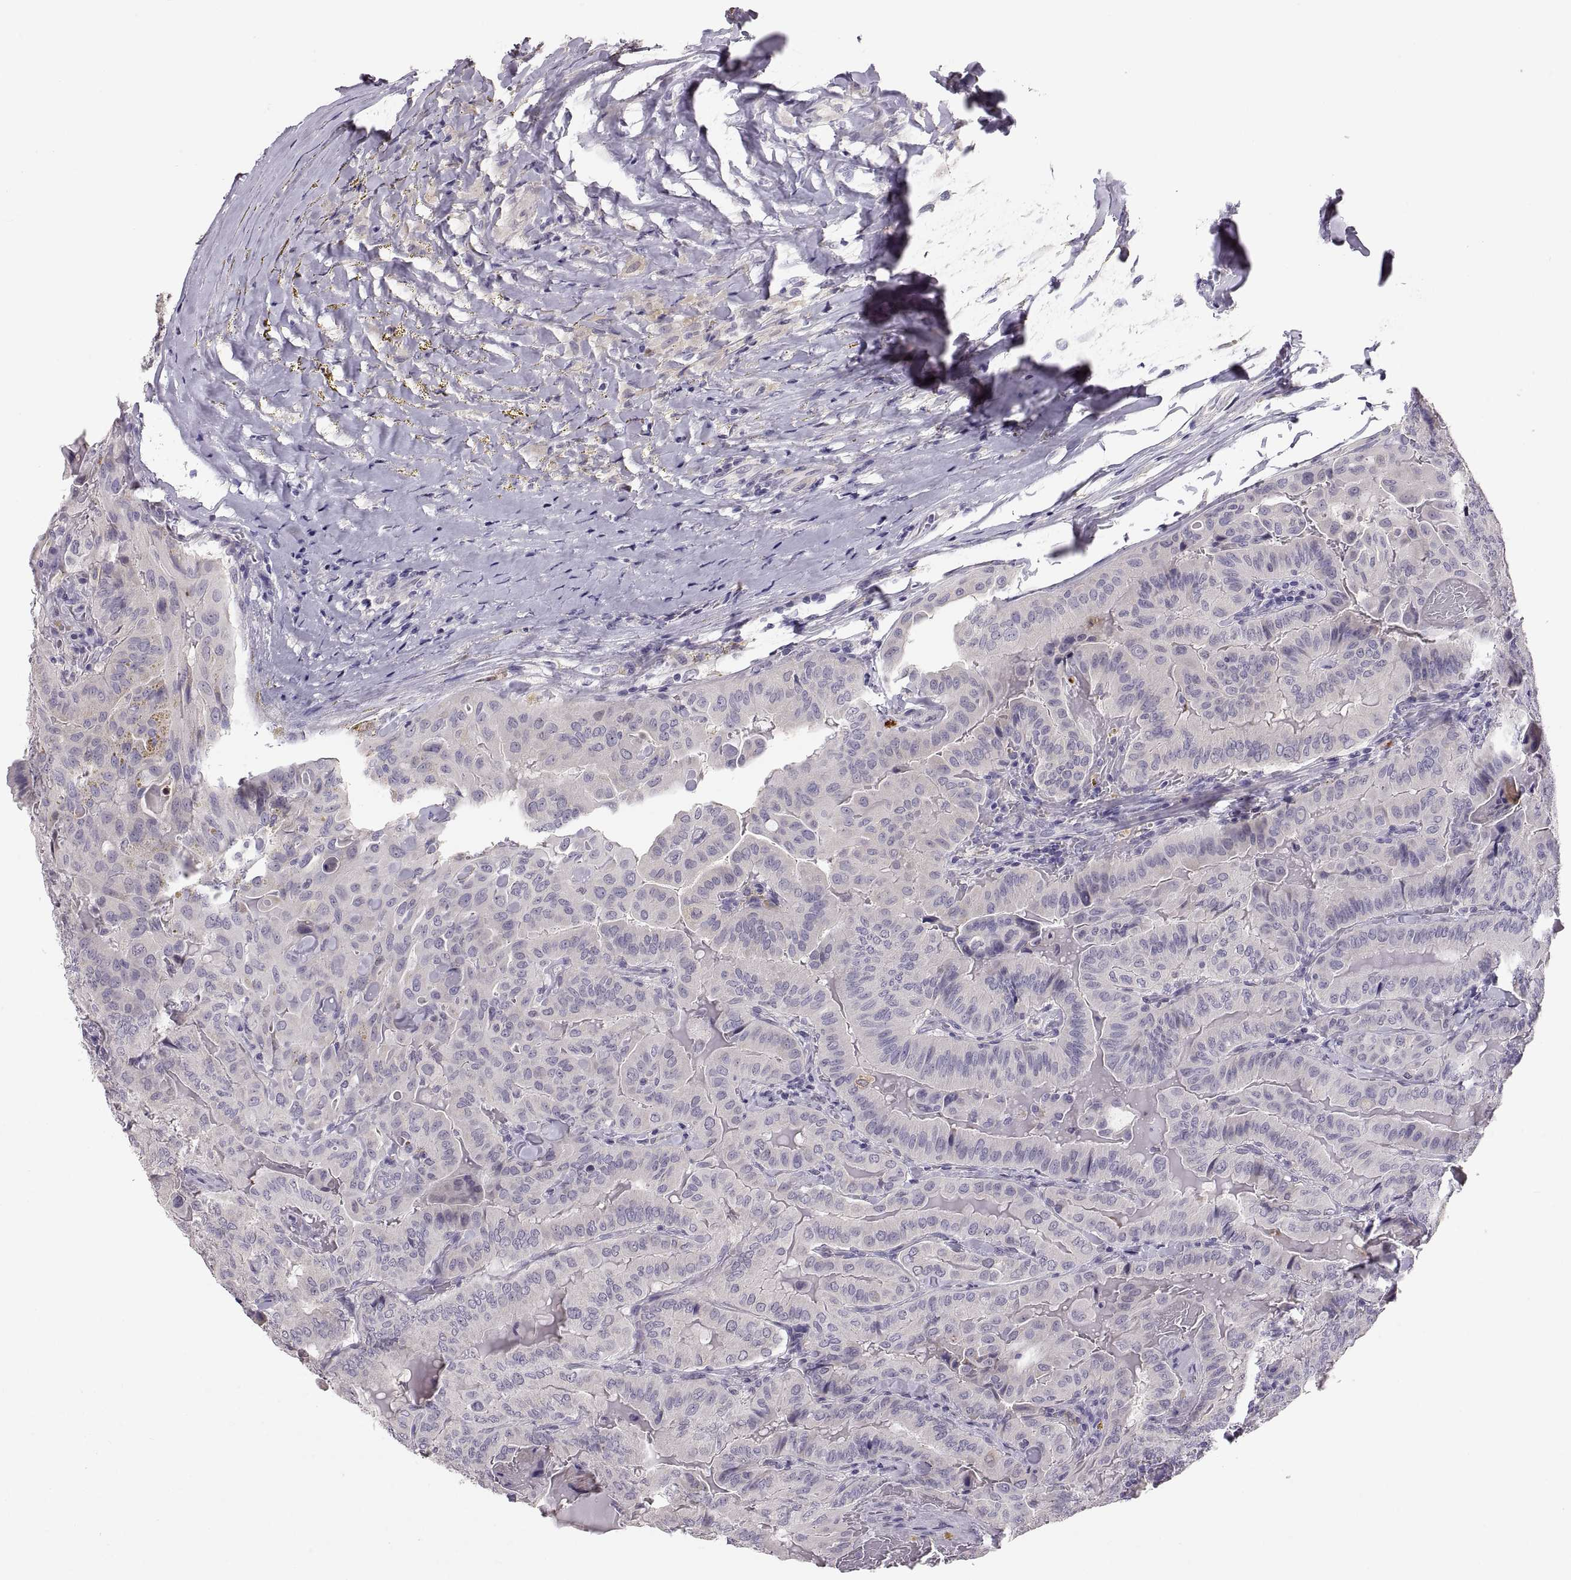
{"staining": {"intensity": "negative", "quantity": "none", "location": "none"}, "tissue": "thyroid cancer", "cell_type": "Tumor cells", "image_type": "cancer", "snomed": [{"axis": "morphology", "description": "Papillary adenocarcinoma, NOS"}, {"axis": "topography", "description": "Thyroid gland"}], "caption": "Tumor cells are negative for brown protein staining in thyroid cancer. (Brightfield microscopy of DAB (3,3'-diaminobenzidine) immunohistochemistry at high magnification).", "gene": "MAGEB18", "patient": {"sex": "female", "age": 68}}